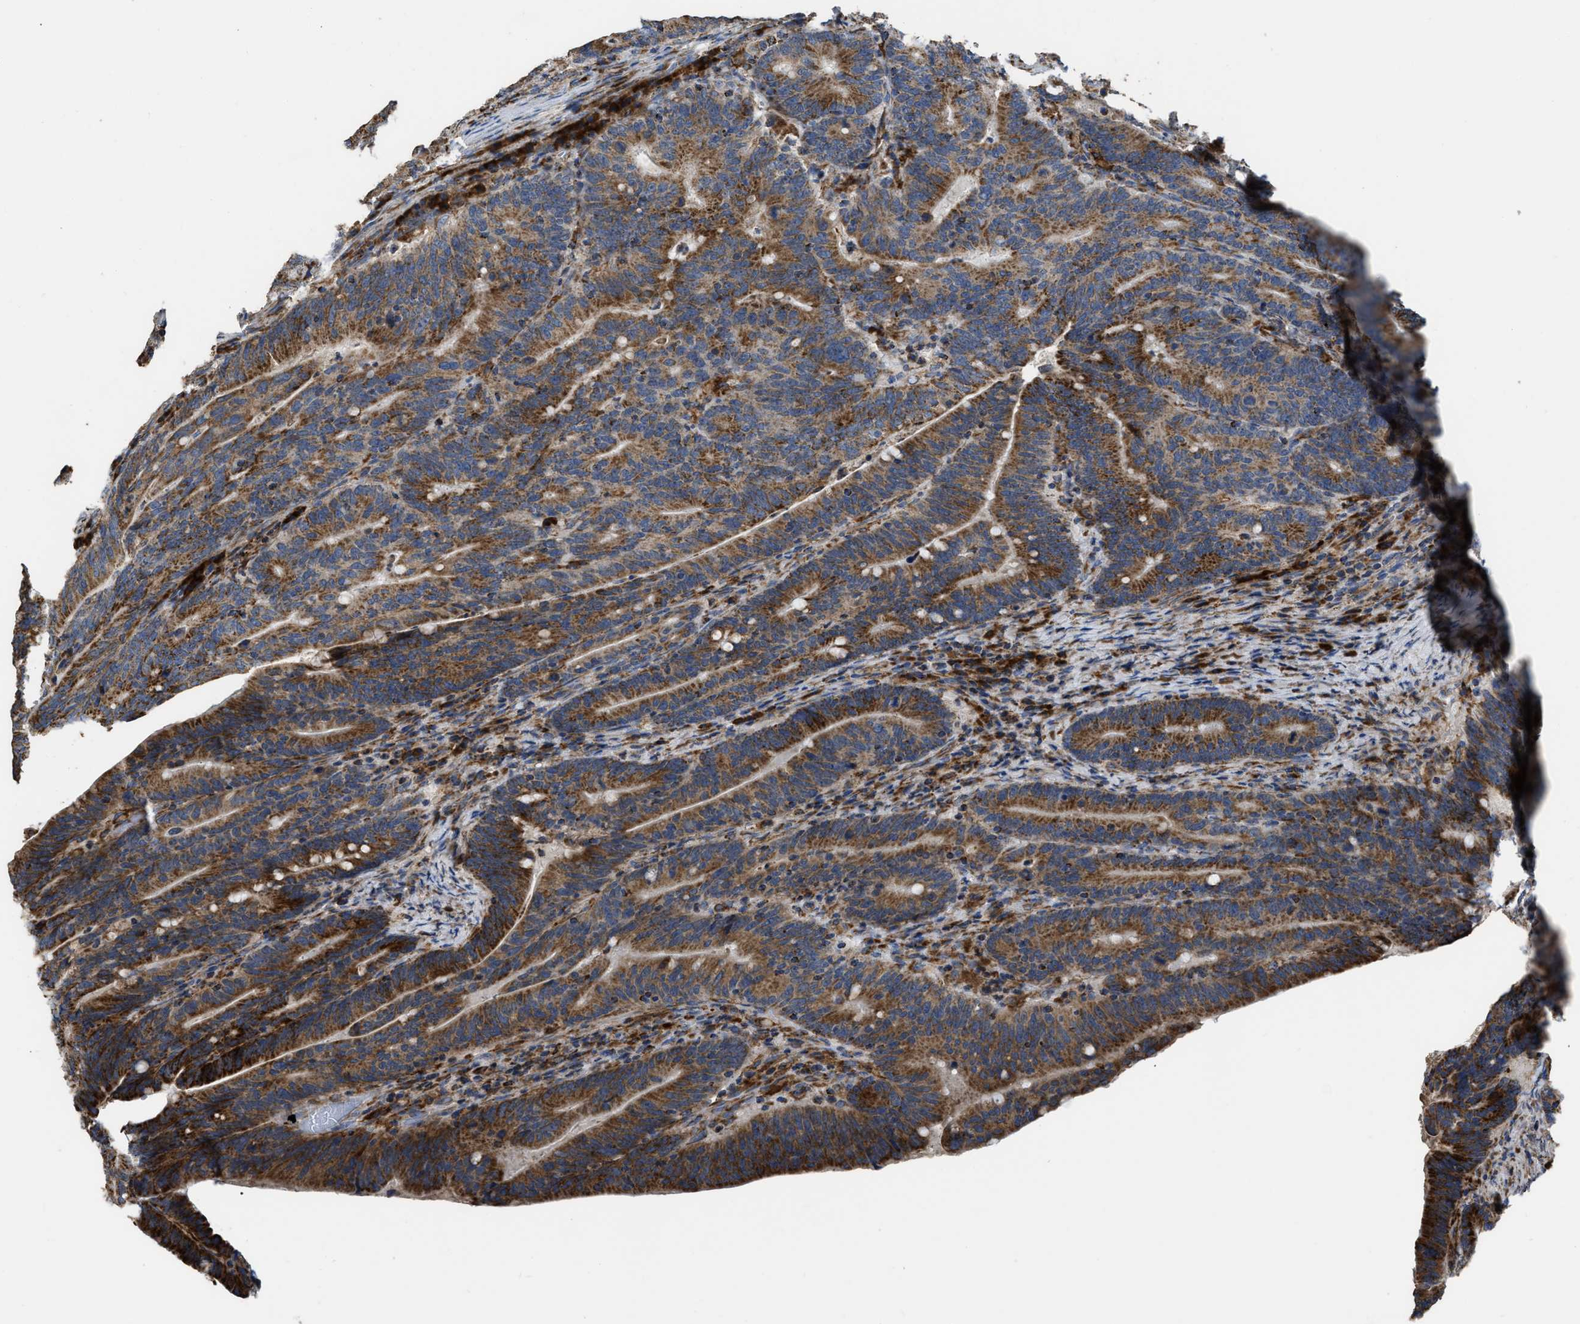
{"staining": {"intensity": "moderate", "quantity": ">75%", "location": "cytoplasmic/membranous"}, "tissue": "colorectal cancer", "cell_type": "Tumor cells", "image_type": "cancer", "snomed": [{"axis": "morphology", "description": "Adenocarcinoma, NOS"}, {"axis": "topography", "description": "Colon"}], "caption": "Colorectal cancer stained with immunohistochemistry shows moderate cytoplasmic/membranous staining in about >75% of tumor cells.", "gene": "AK2", "patient": {"sex": "female", "age": 66}}